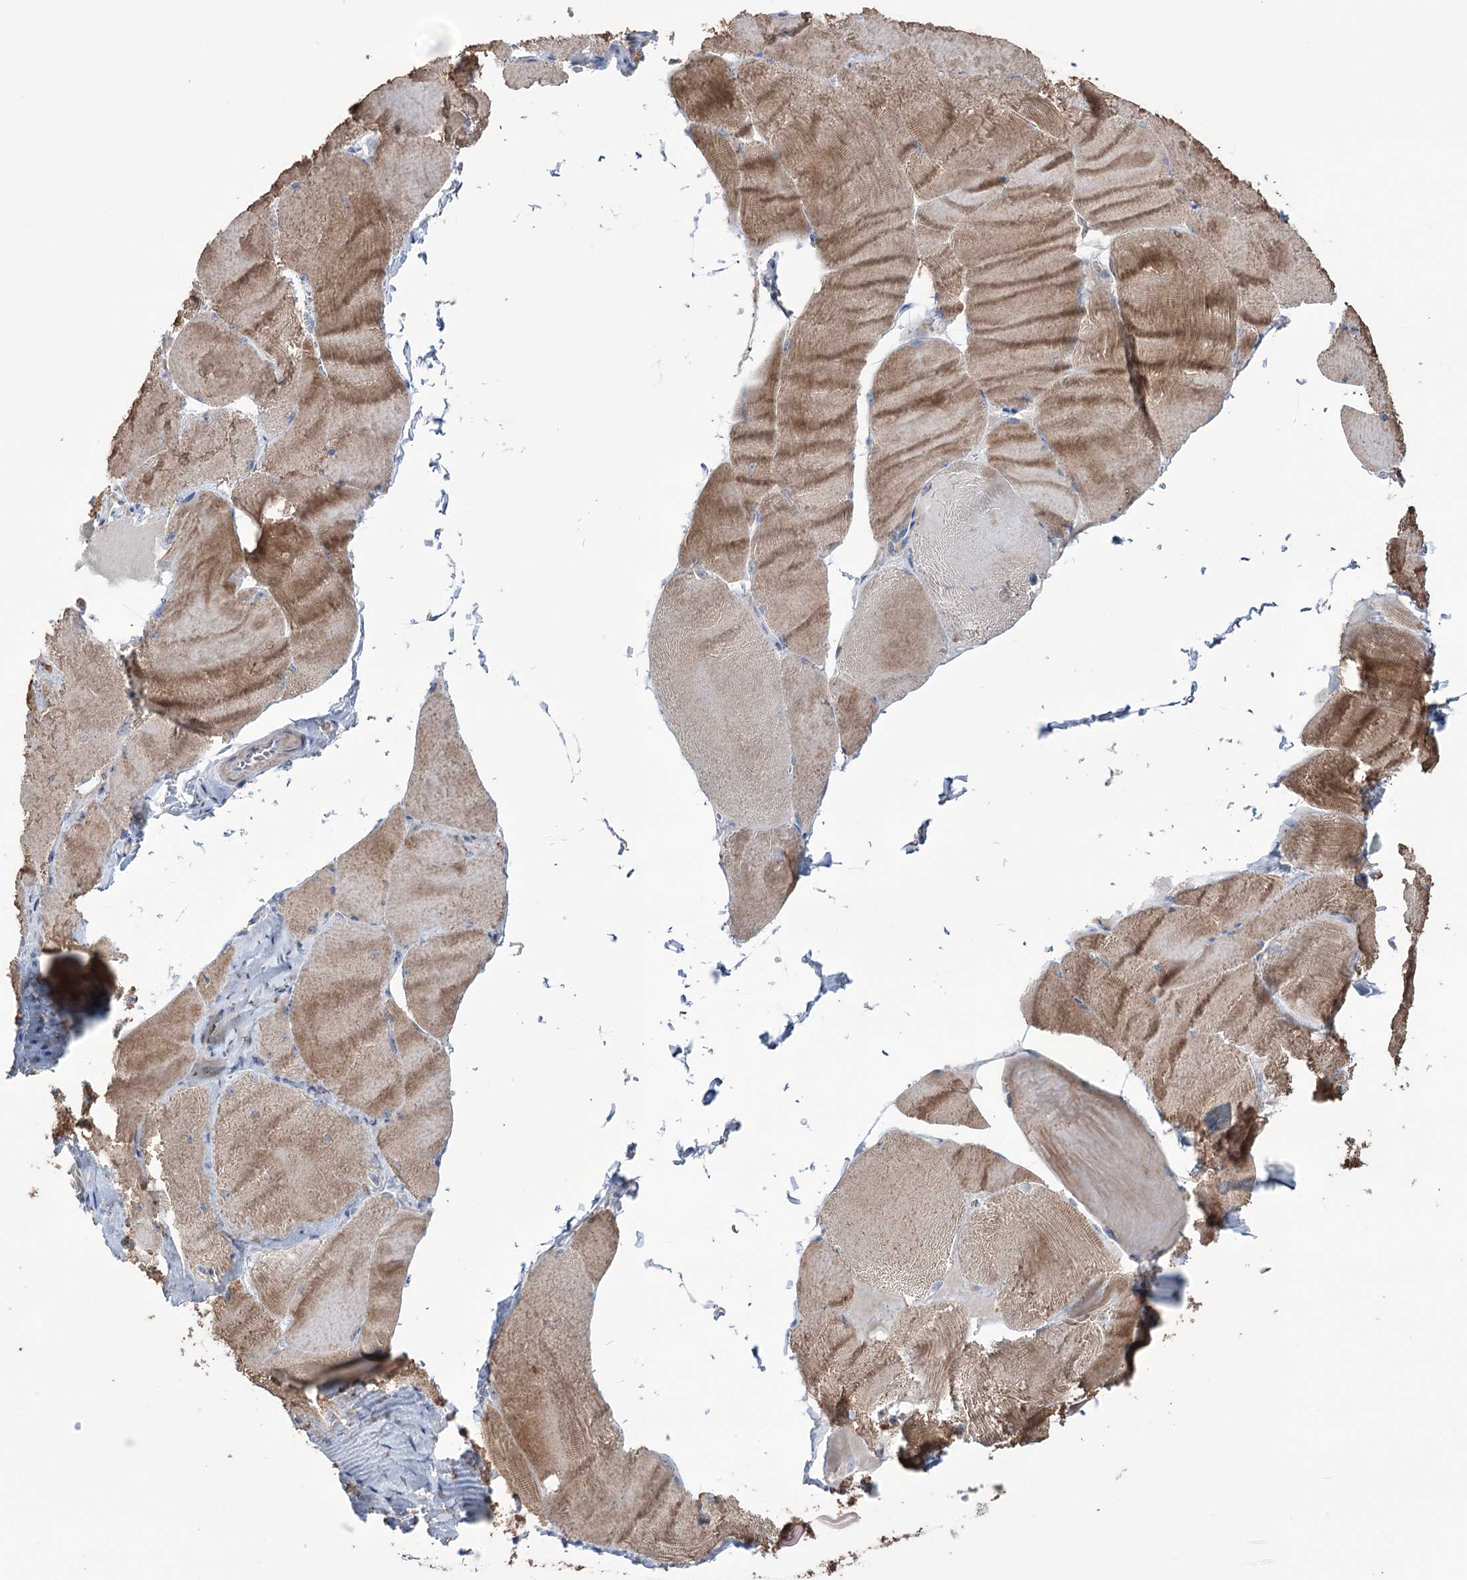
{"staining": {"intensity": "strong", "quantity": "25%-75%", "location": "cytoplasmic/membranous"}, "tissue": "skeletal muscle", "cell_type": "Myocytes", "image_type": "normal", "snomed": [{"axis": "morphology", "description": "Normal tissue, NOS"}, {"axis": "morphology", "description": "Basal cell carcinoma"}, {"axis": "topography", "description": "Skeletal muscle"}], "caption": "Strong cytoplasmic/membranous positivity is seen in approximately 25%-75% of myocytes in normal skeletal muscle.", "gene": "TRIM71", "patient": {"sex": "female", "age": 64}}